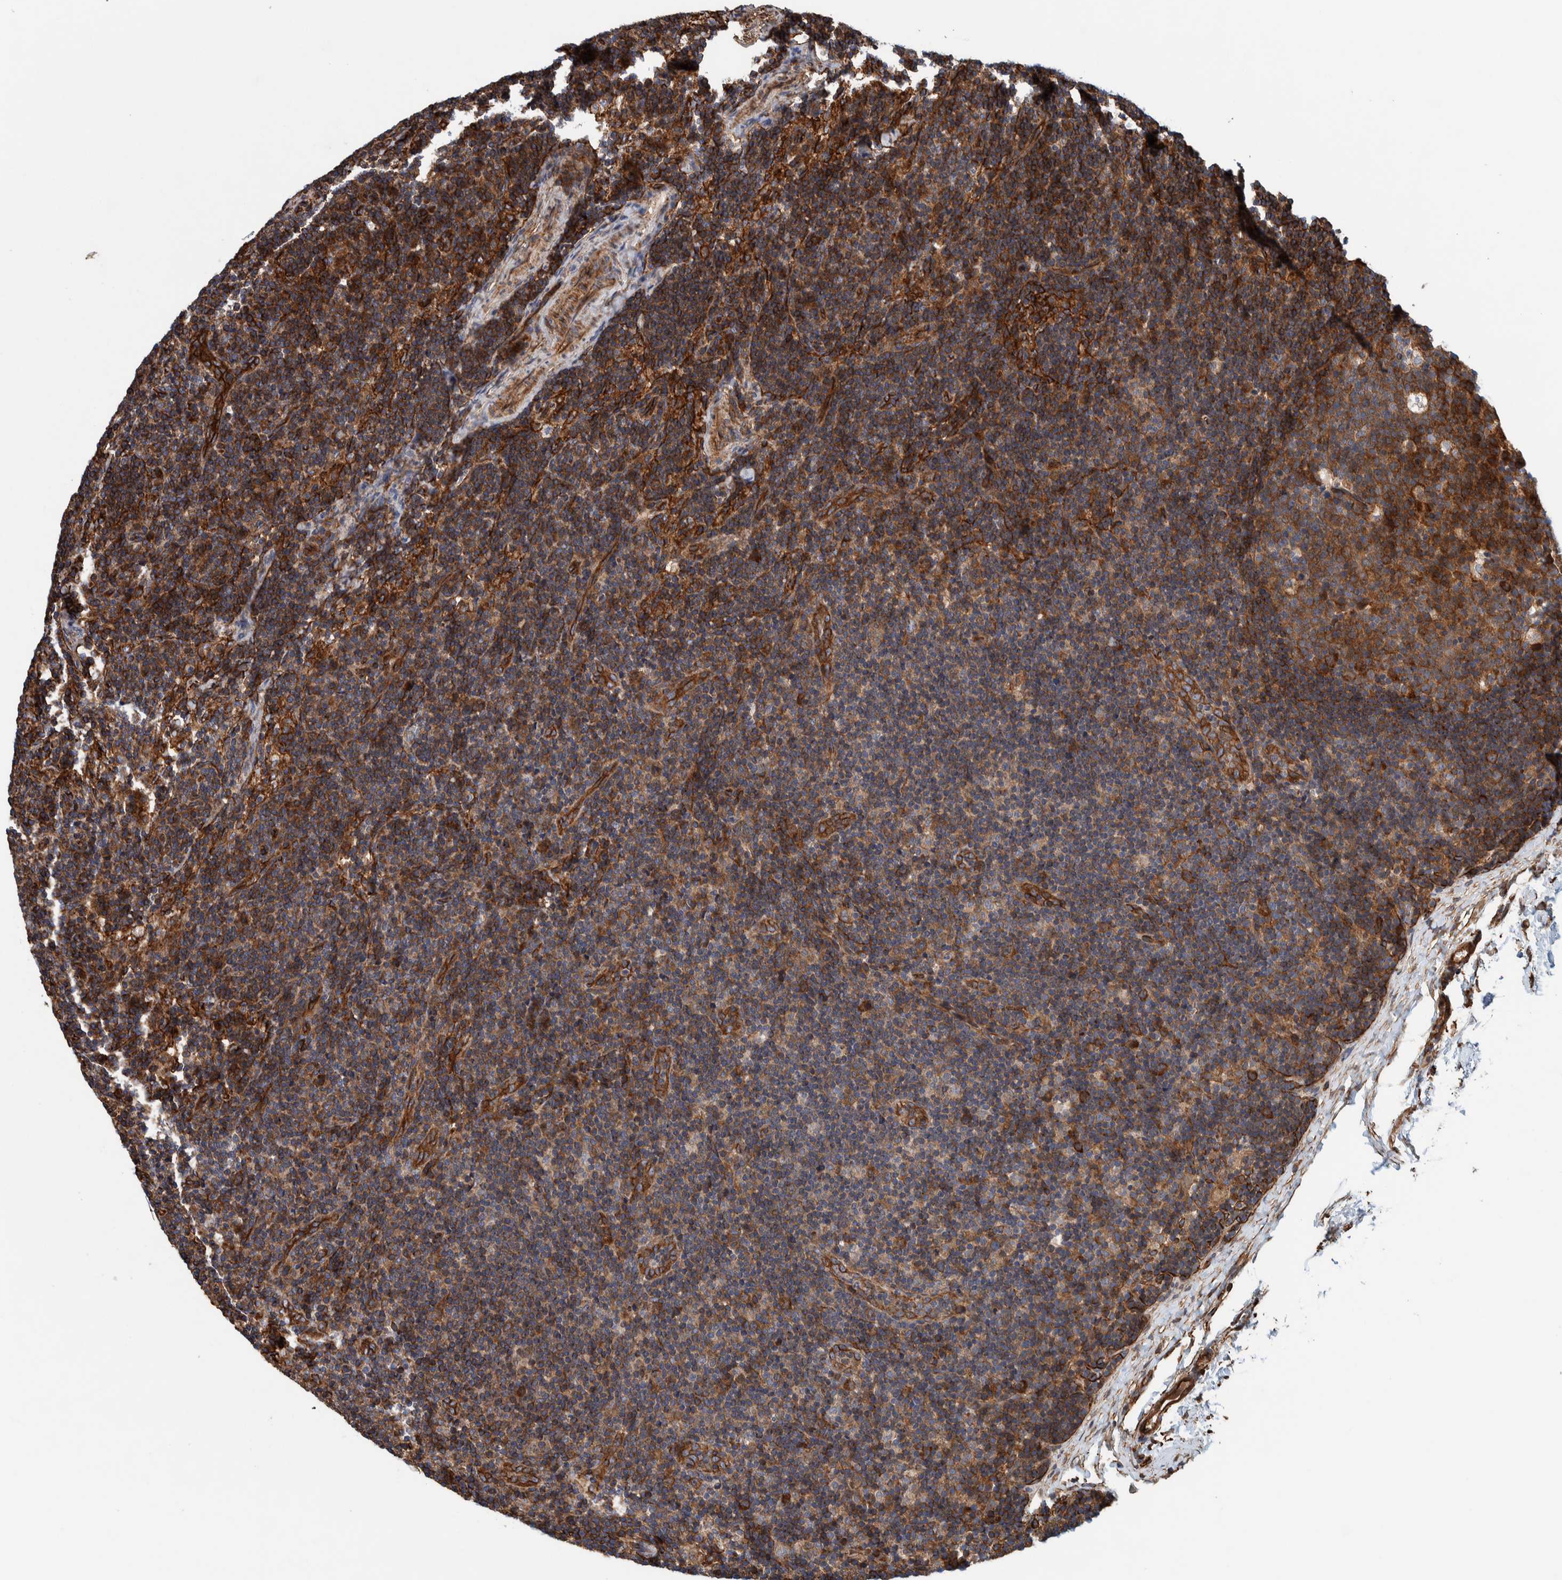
{"staining": {"intensity": "moderate", "quantity": ">75%", "location": "cytoplasmic/membranous"}, "tissue": "lymph node", "cell_type": "Germinal center cells", "image_type": "normal", "snomed": [{"axis": "morphology", "description": "Normal tissue, NOS"}, {"axis": "topography", "description": "Lymph node"}], "caption": "DAB (3,3'-diaminobenzidine) immunohistochemical staining of unremarkable human lymph node exhibits moderate cytoplasmic/membranous protein positivity in approximately >75% of germinal center cells.", "gene": "PKD1L1", "patient": {"sex": "female", "age": 22}}